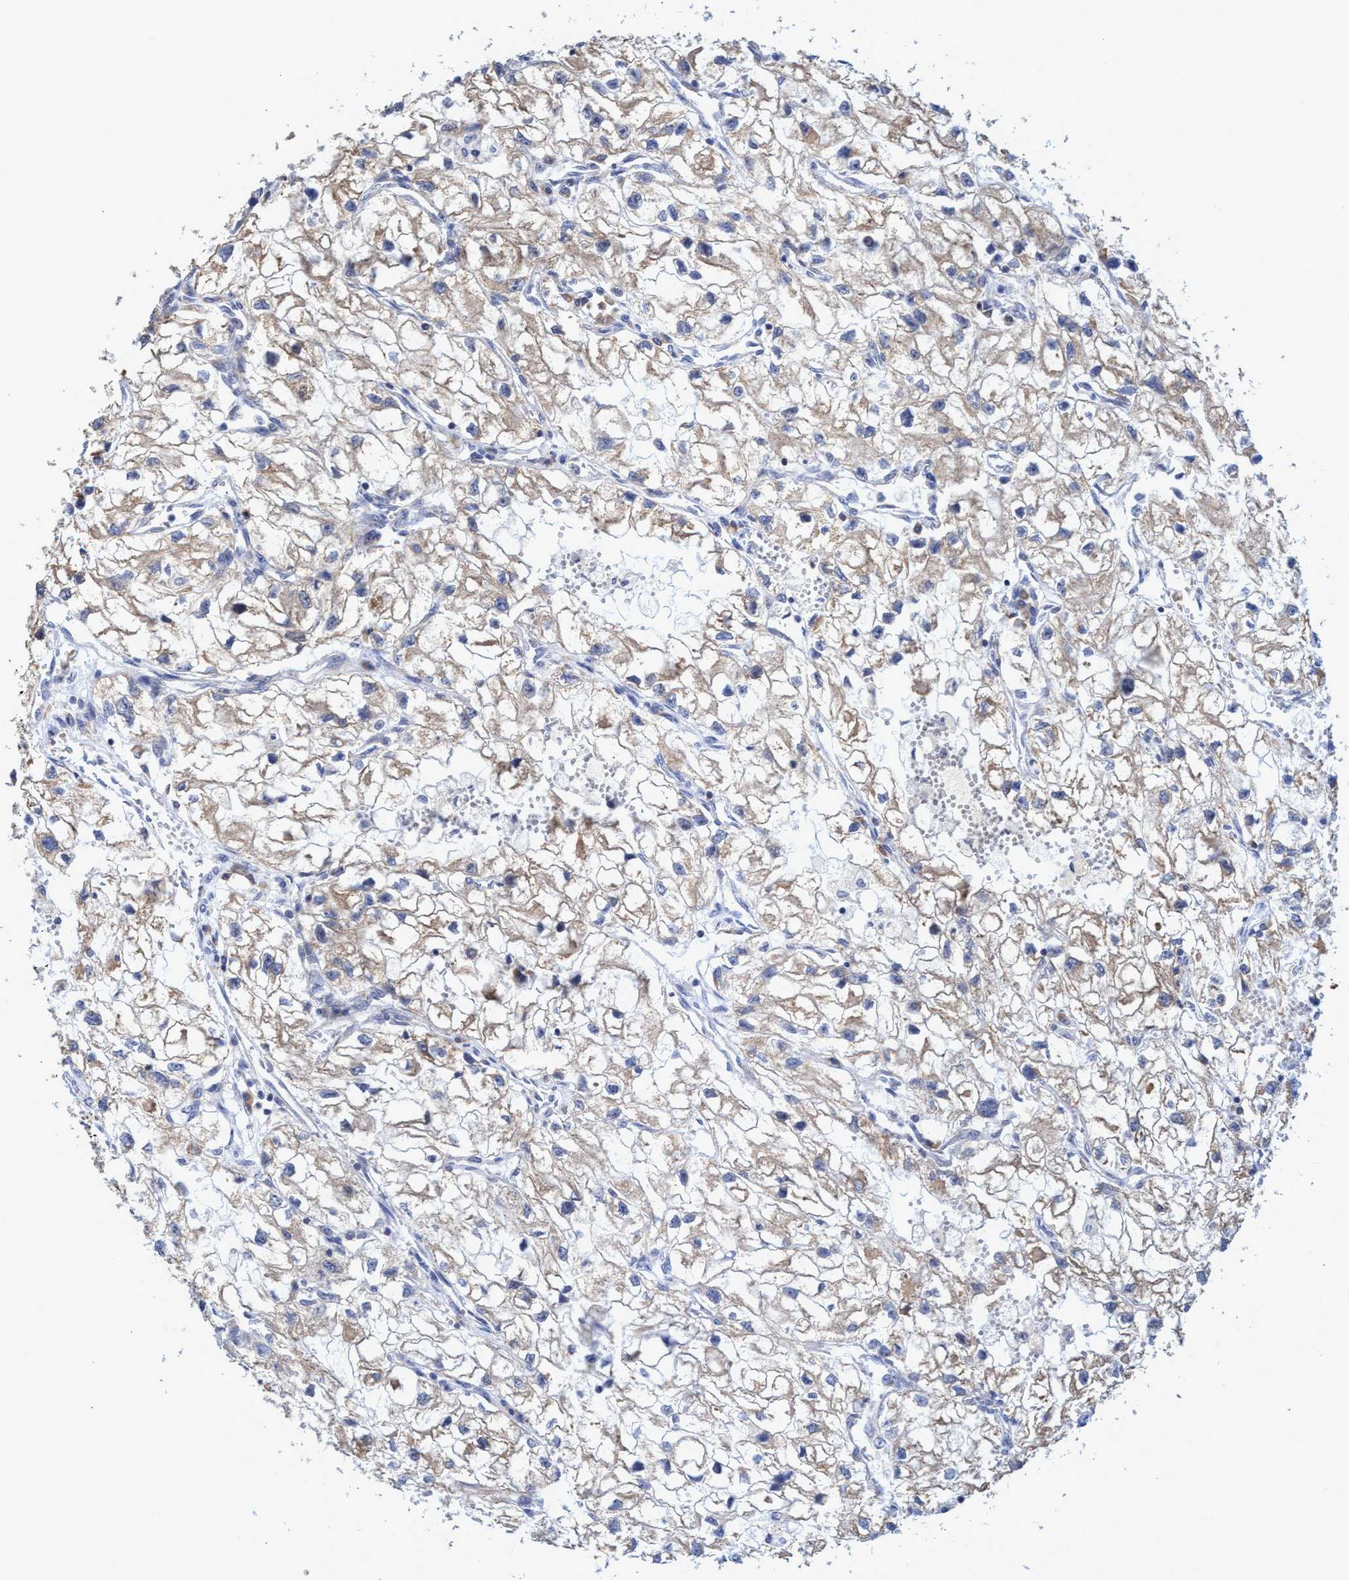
{"staining": {"intensity": "weak", "quantity": ">75%", "location": "cytoplasmic/membranous"}, "tissue": "renal cancer", "cell_type": "Tumor cells", "image_type": "cancer", "snomed": [{"axis": "morphology", "description": "Adenocarcinoma, NOS"}, {"axis": "topography", "description": "Kidney"}], "caption": "Protein expression analysis of human renal cancer (adenocarcinoma) reveals weak cytoplasmic/membranous positivity in about >75% of tumor cells.", "gene": "NAT16", "patient": {"sex": "female", "age": 70}}